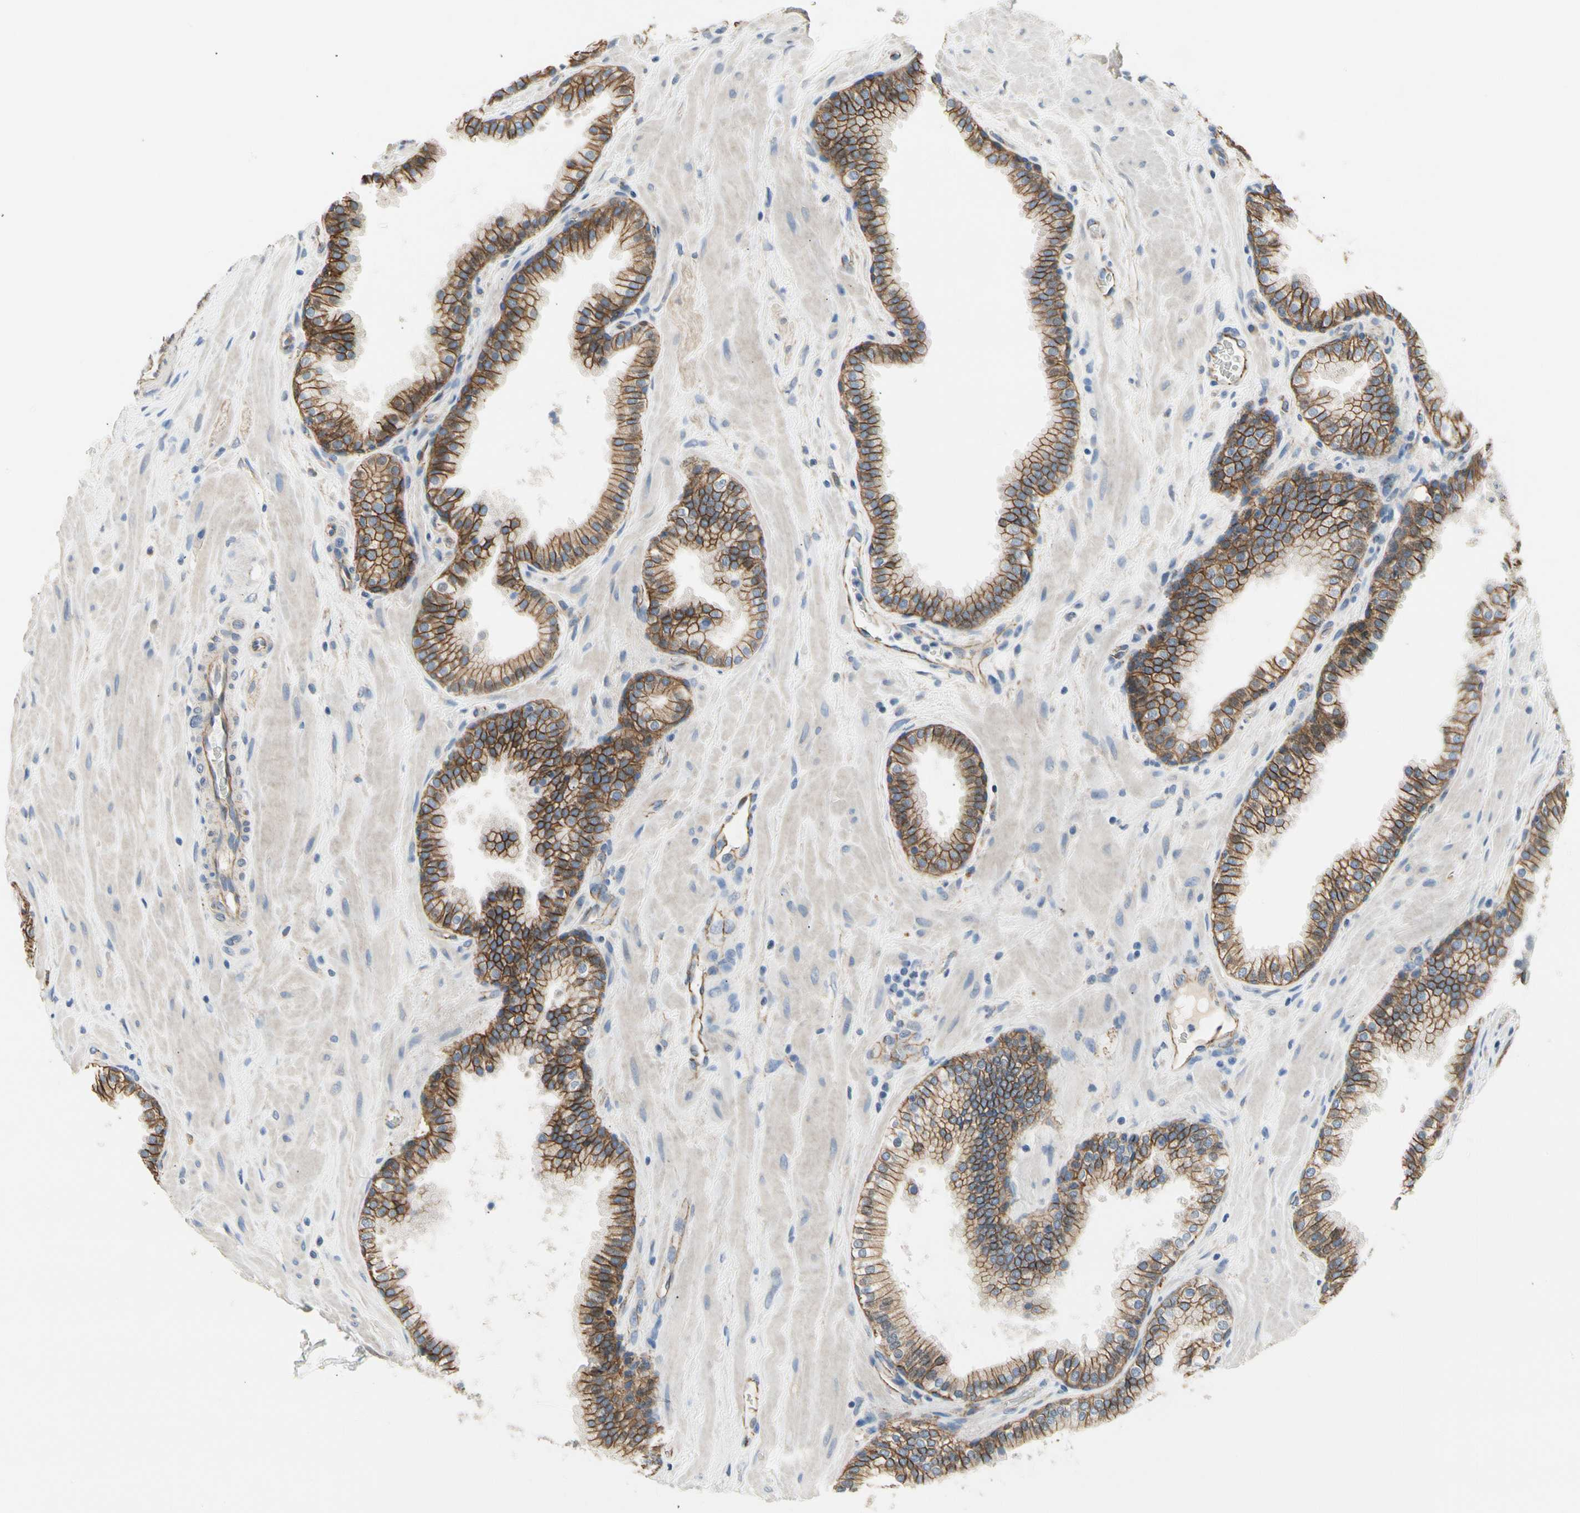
{"staining": {"intensity": "moderate", "quantity": "25%-75%", "location": "cytoplasmic/membranous"}, "tissue": "prostate", "cell_type": "Glandular cells", "image_type": "normal", "snomed": [{"axis": "morphology", "description": "Normal tissue, NOS"}, {"axis": "topography", "description": "Prostate"}], "caption": "Protein expression analysis of normal human prostate reveals moderate cytoplasmic/membranous staining in about 25%-75% of glandular cells.", "gene": "LGR6", "patient": {"sex": "male", "age": 51}}